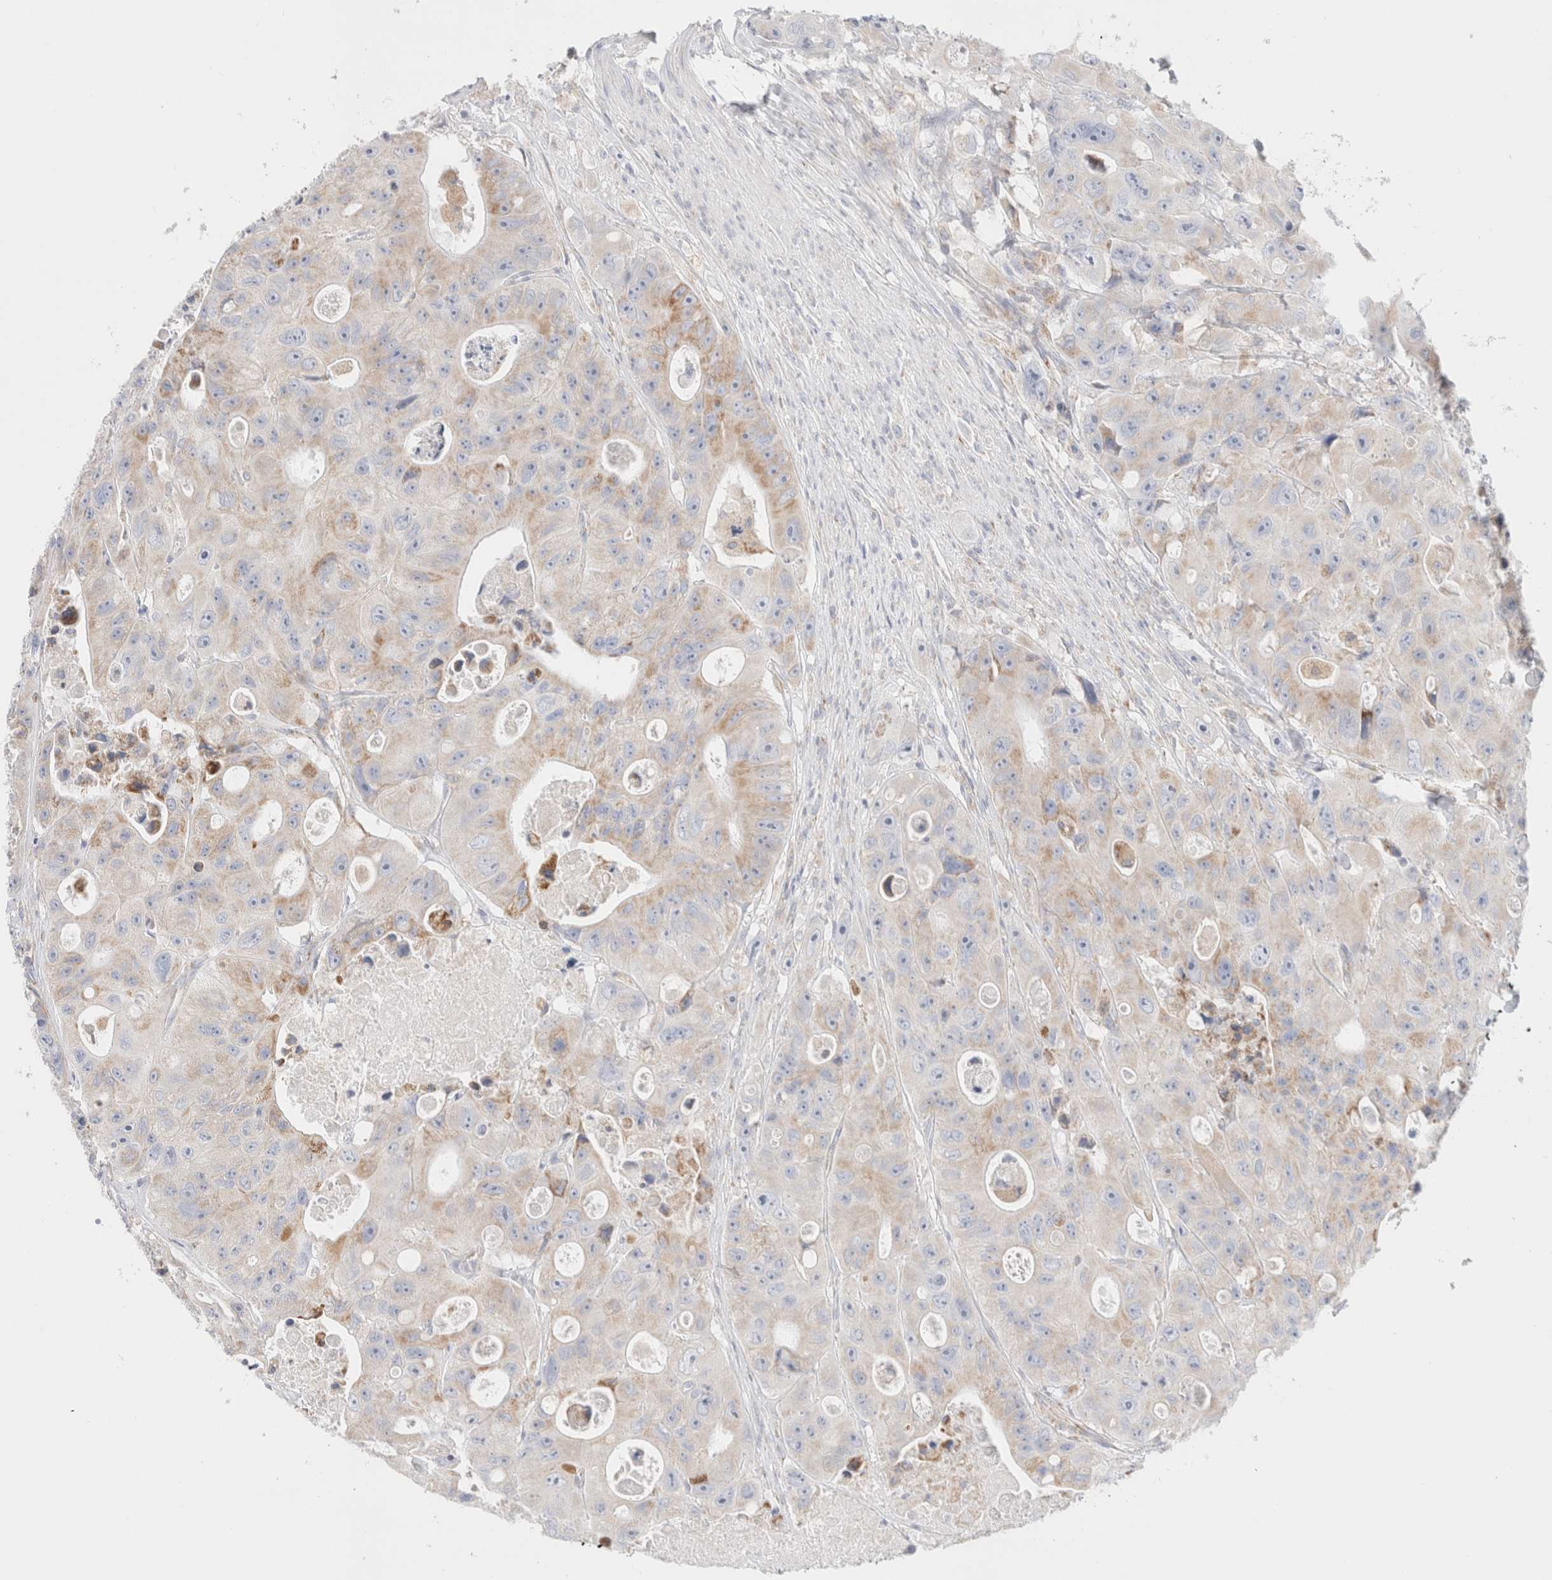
{"staining": {"intensity": "moderate", "quantity": "<25%", "location": "cytoplasmic/membranous"}, "tissue": "colorectal cancer", "cell_type": "Tumor cells", "image_type": "cancer", "snomed": [{"axis": "morphology", "description": "Adenocarcinoma, NOS"}, {"axis": "topography", "description": "Colon"}], "caption": "A brown stain shows moderate cytoplasmic/membranous staining of a protein in adenocarcinoma (colorectal) tumor cells.", "gene": "ATP6V1C1", "patient": {"sex": "female", "age": 46}}